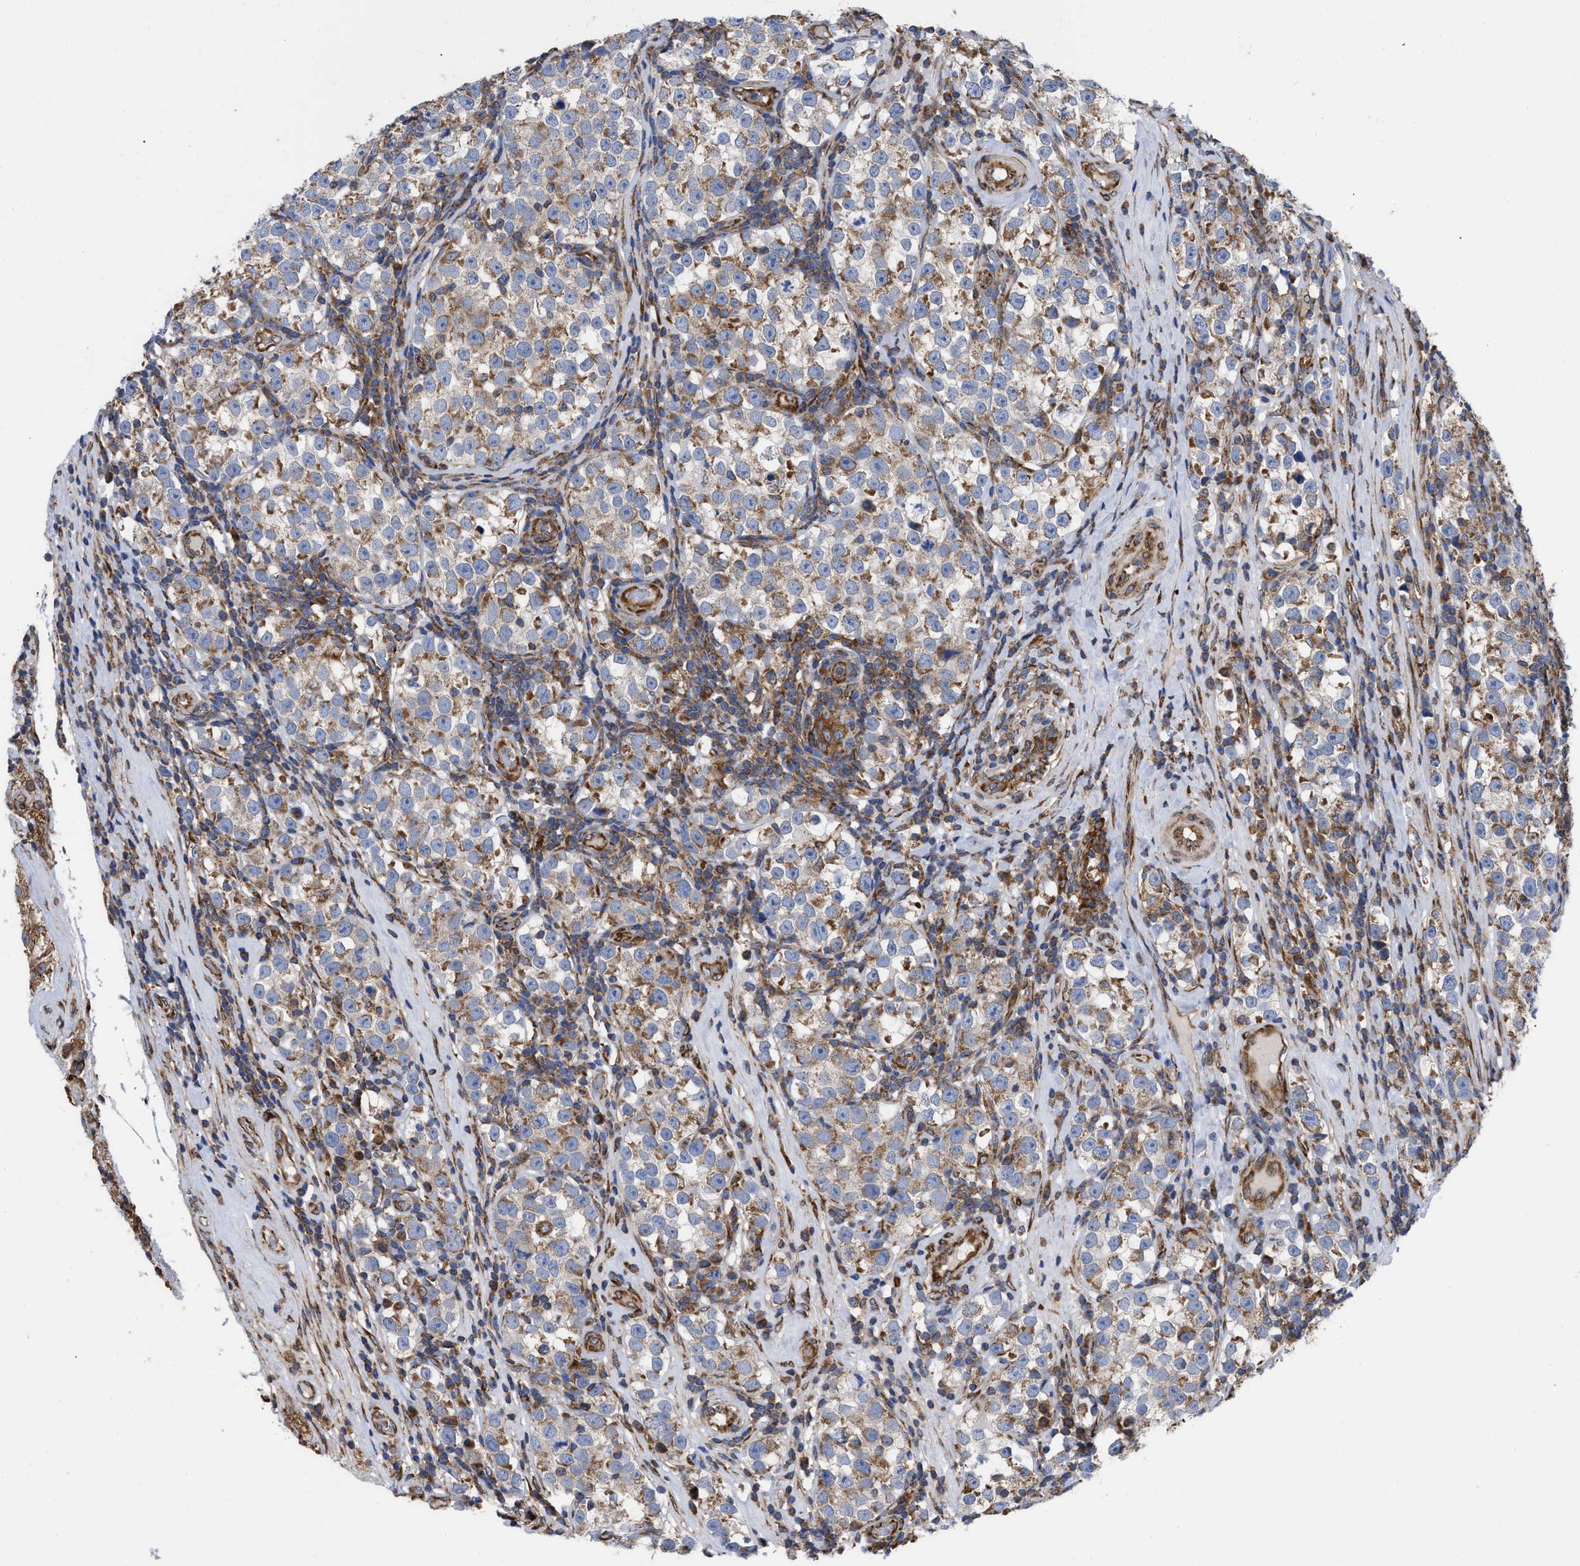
{"staining": {"intensity": "moderate", "quantity": ">75%", "location": "cytoplasmic/membranous"}, "tissue": "testis cancer", "cell_type": "Tumor cells", "image_type": "cancer", "snomed": [{"axis": "morphology", "description": "Normal tissue, NOS"}, {"axis": "morphology", "description": "Seminoma, NOS"}, {"axis": "topography", "description": "Testis"}], "caption": "Seminoma (testis) stained with DAB immunohistochemistry (IHC) reveals medium levels of moderate cytoplasmic/membranous staining in approximately >75% of tumor cells. Nuclei are stained in blue.", "gene": "FAM120A", "patient": {"sex": "male", "age": 43}}